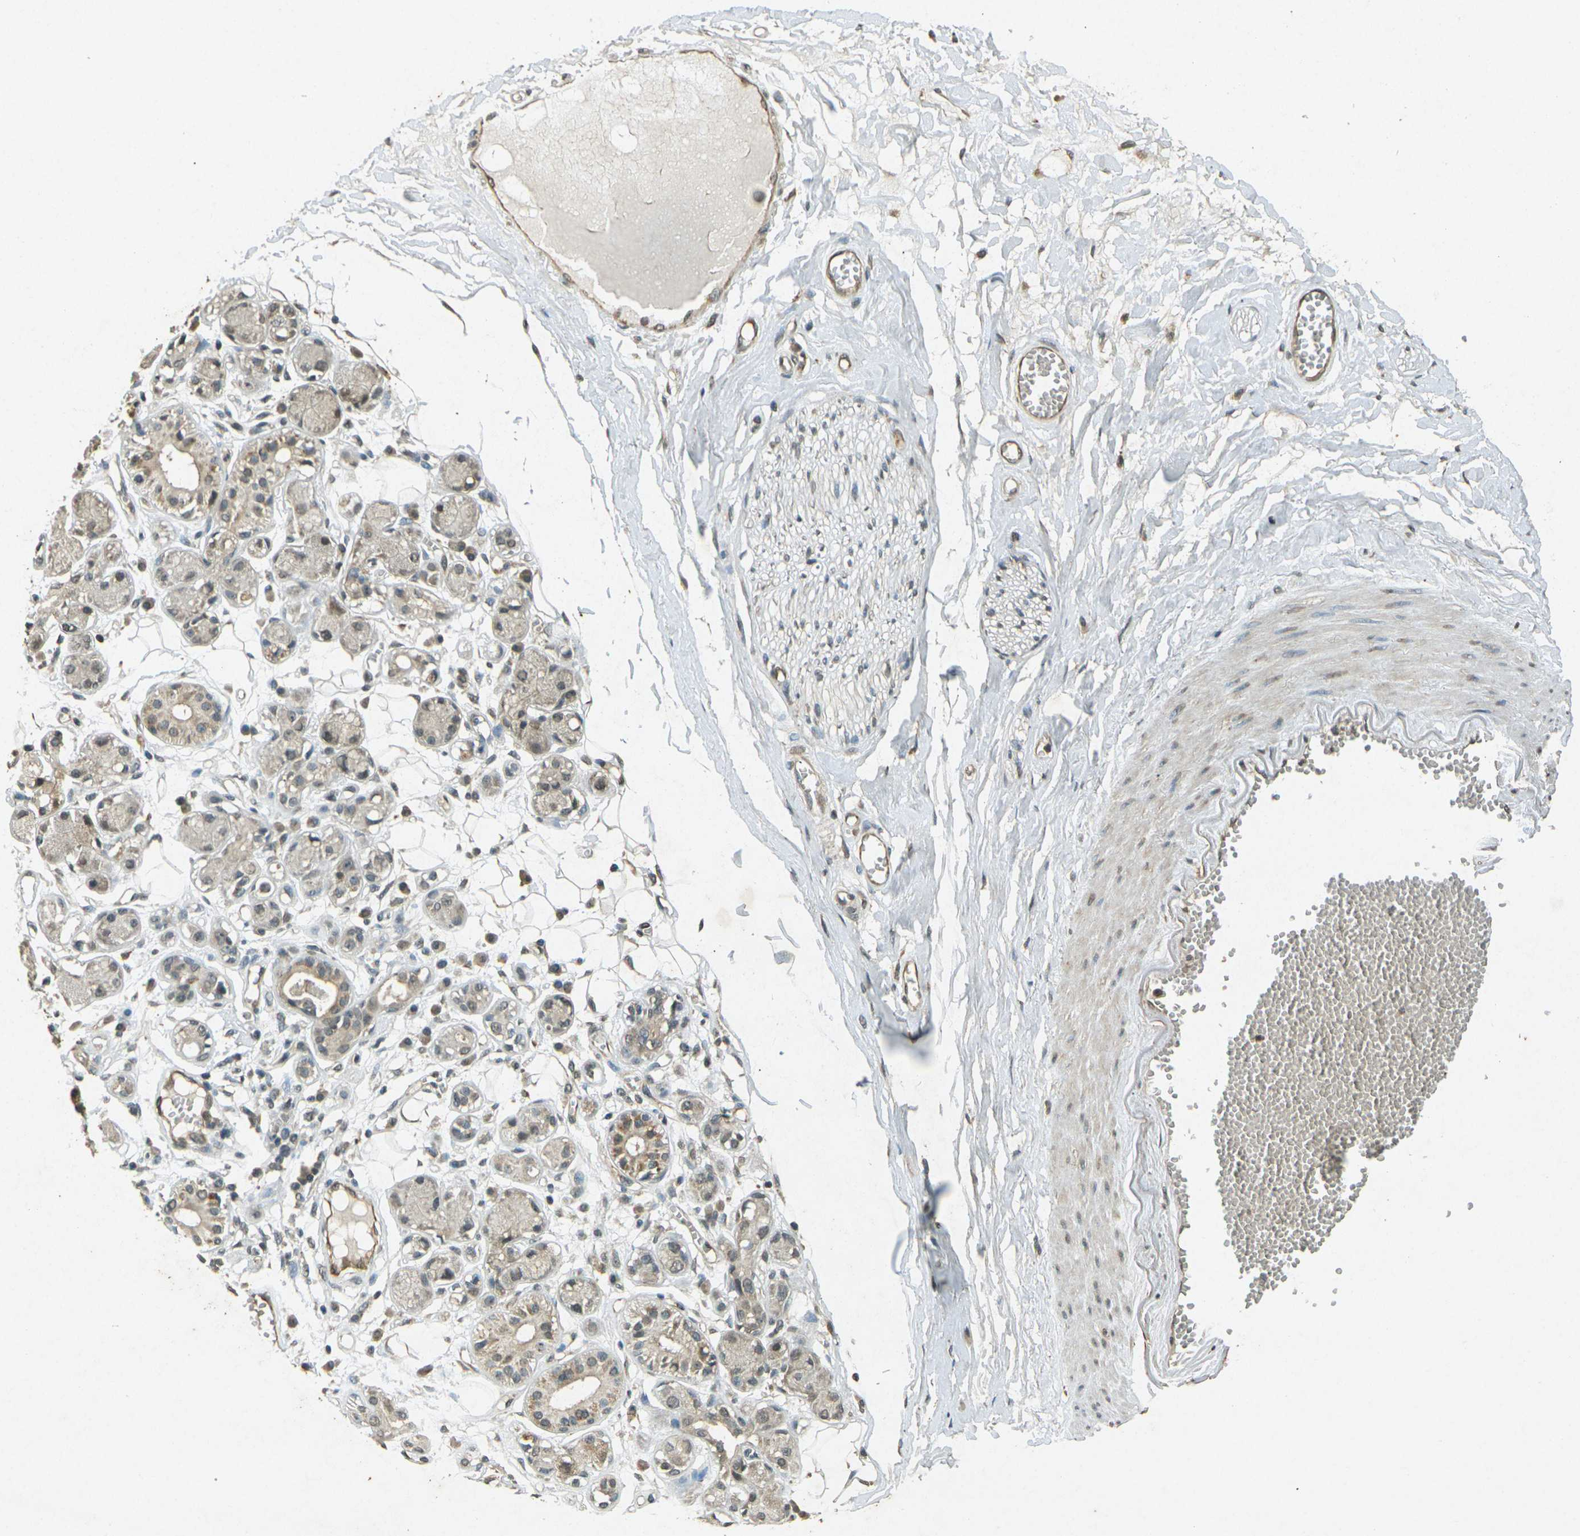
{"staining": {"intensity": "moderate", "quantity": ">75%", "location": "cytoplasmic/membranous"}, "tissue": "adipose tissue", "cell_type": "Adipocytes", "image_type": "normal", "snomed": [{"axis": "morphology", "description": "Normal tissue, NOS"}, {"axis": "morphology", "description": "Inflammation, NOS"}, {"axis": "topography", "description": "Salivary gland"}, {"axis": "topography", "description": "Peripheral nerve tissue"}], "caption": "Brown immunohistochemical staining in normal human adipose tissue reveals moderate cytoplasmic/membranous positivity in approximately >75% of adipocytes. The protein of interest is stained brown, and the nuclei are stained in blue (DAB IHC with brightfield microscopy, high magnification).", "gene": "PDE2A", "patient": {"sex": "female", "age": 75}}